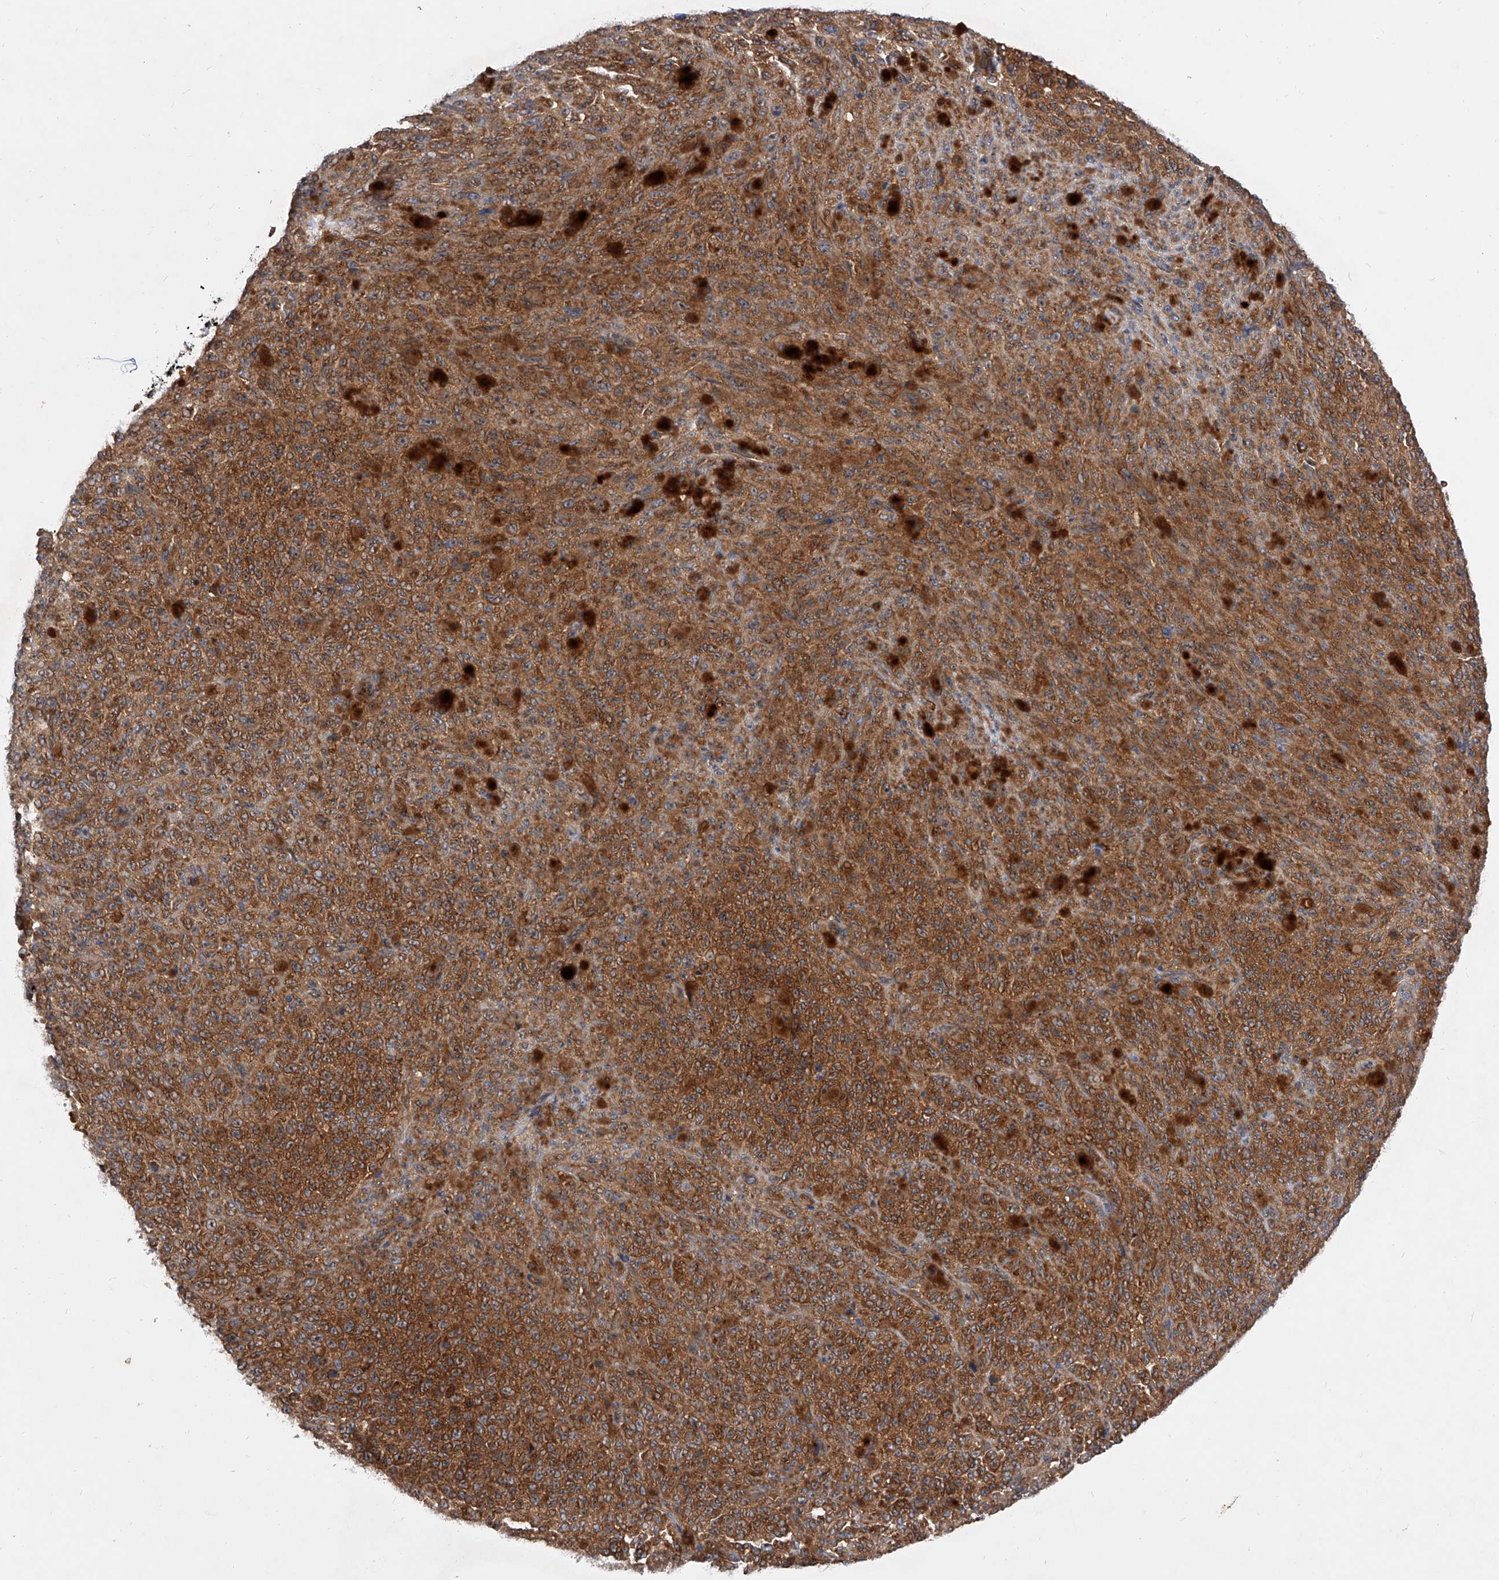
{"staining": {"intensity": "strong", "quantity": ">75%", "location": "cytoplasmic/membranous"}, "tissue": "melanoma", "cell_type": "Tumor cells", "image_type": "cancer", "snomed": [{"axis": "morphology", "description": "Malignant melanoma, NOS"}, {"axis": "topography", "description": "Skin"}], "caption": "The immunohistochemical stain labels strong cytoplasmic/membranous positivity in tumor cells of melanoma tissue.", "gene": "CFAP410", "patient": {"sex": "female", "age": 82}}